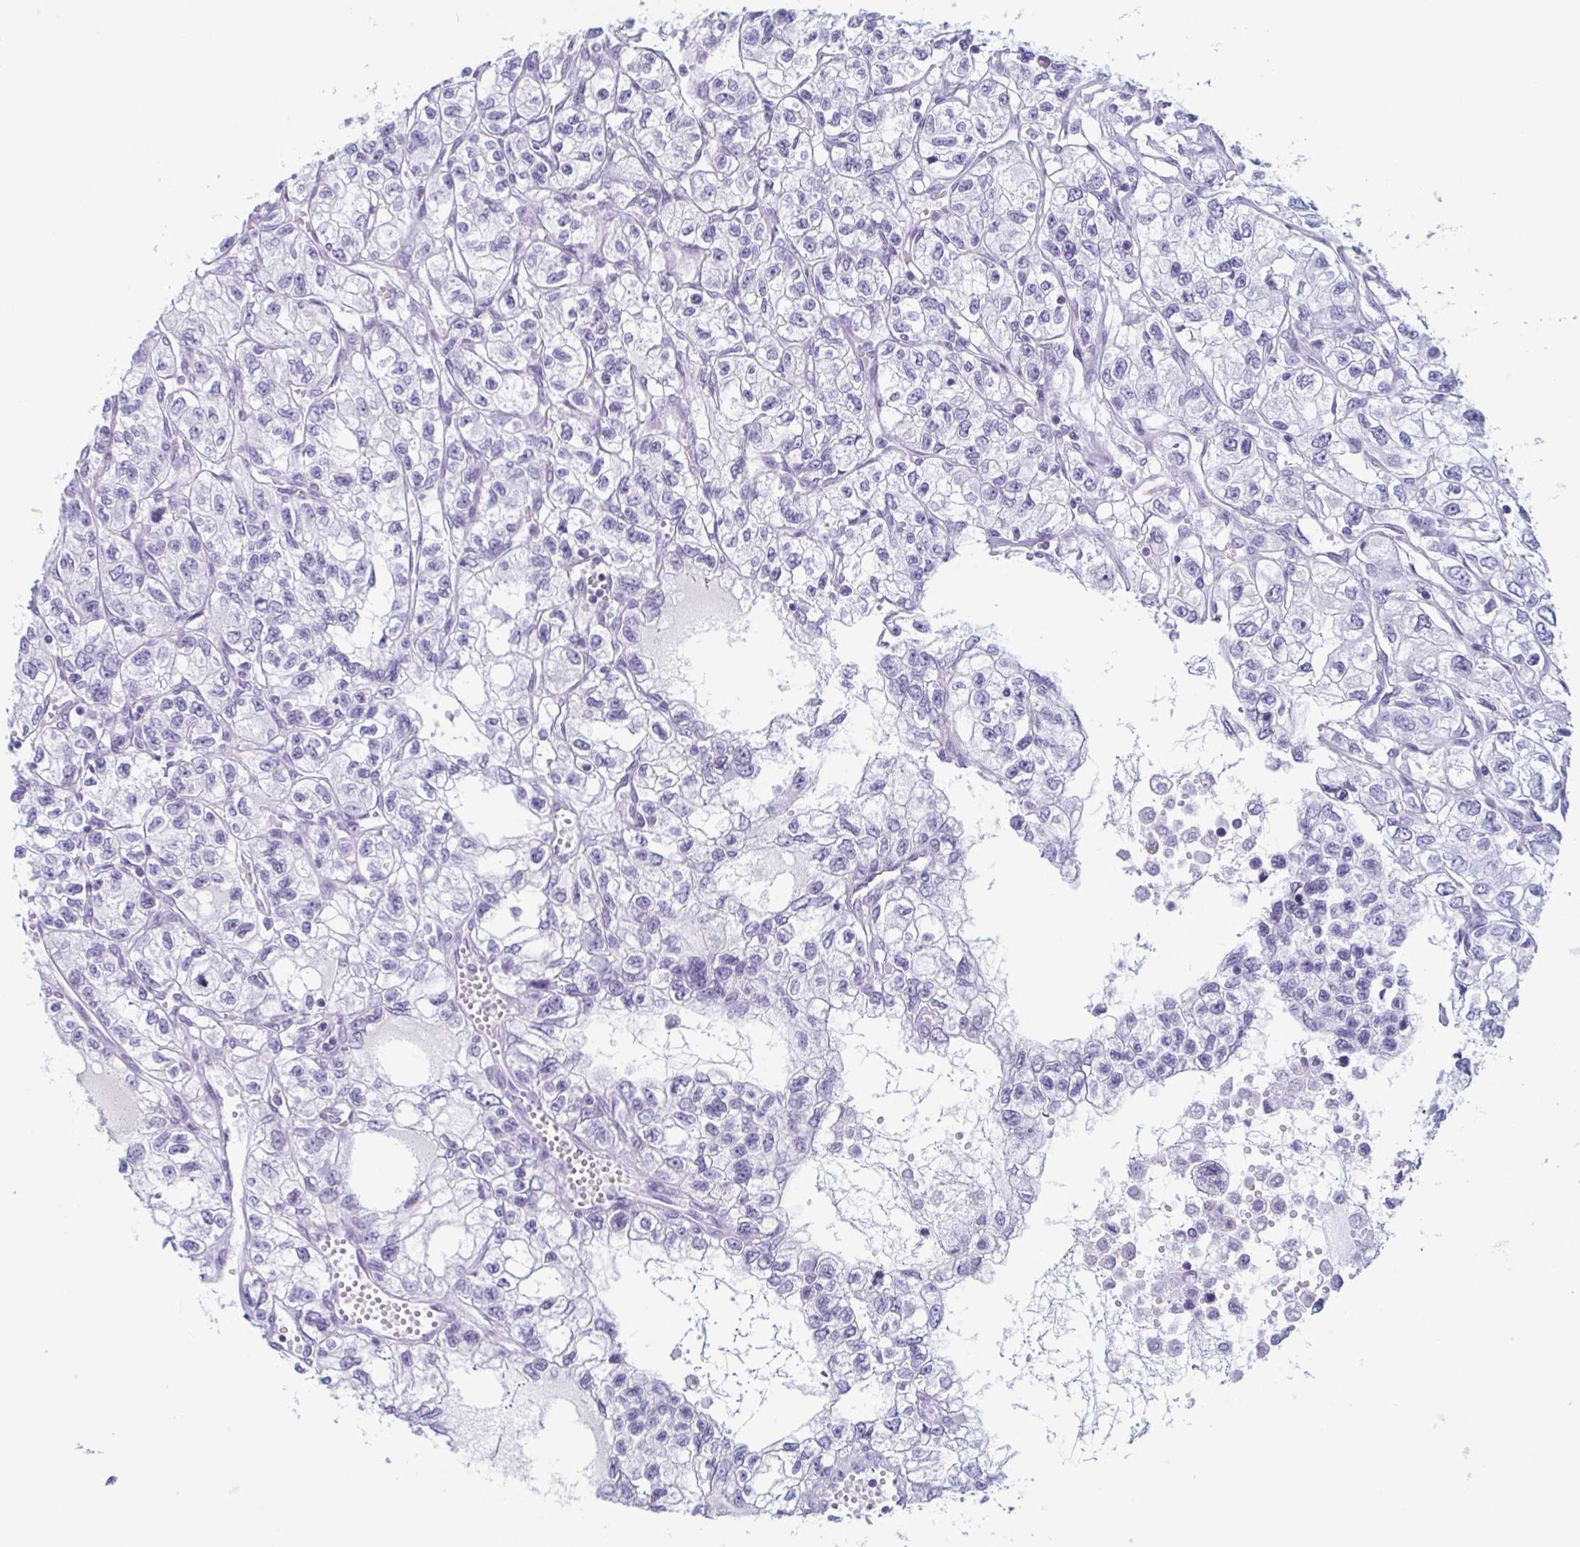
{"staining": {"intensity": "negative", "quantity": "none", "location": "none"}, "tissue": "renal cancer", "cell_type": "Tumor cells", "image_type": "cancer", "snomed": [{"axis": "morphology", "description": "Adenocarcinoma, NOS"}, {"axis": "topography", "description": "Kidney"}], "caption": "Immunohistochemistry image of neoplastic tissue: human adenocarcinoma (renal) stained with DAB (3,3'-diaminobenzidine) exhibits no significant protein staining in tumor cells.", "gene": "ENKUR", "patient": {"sex": "female", "age": 59}}